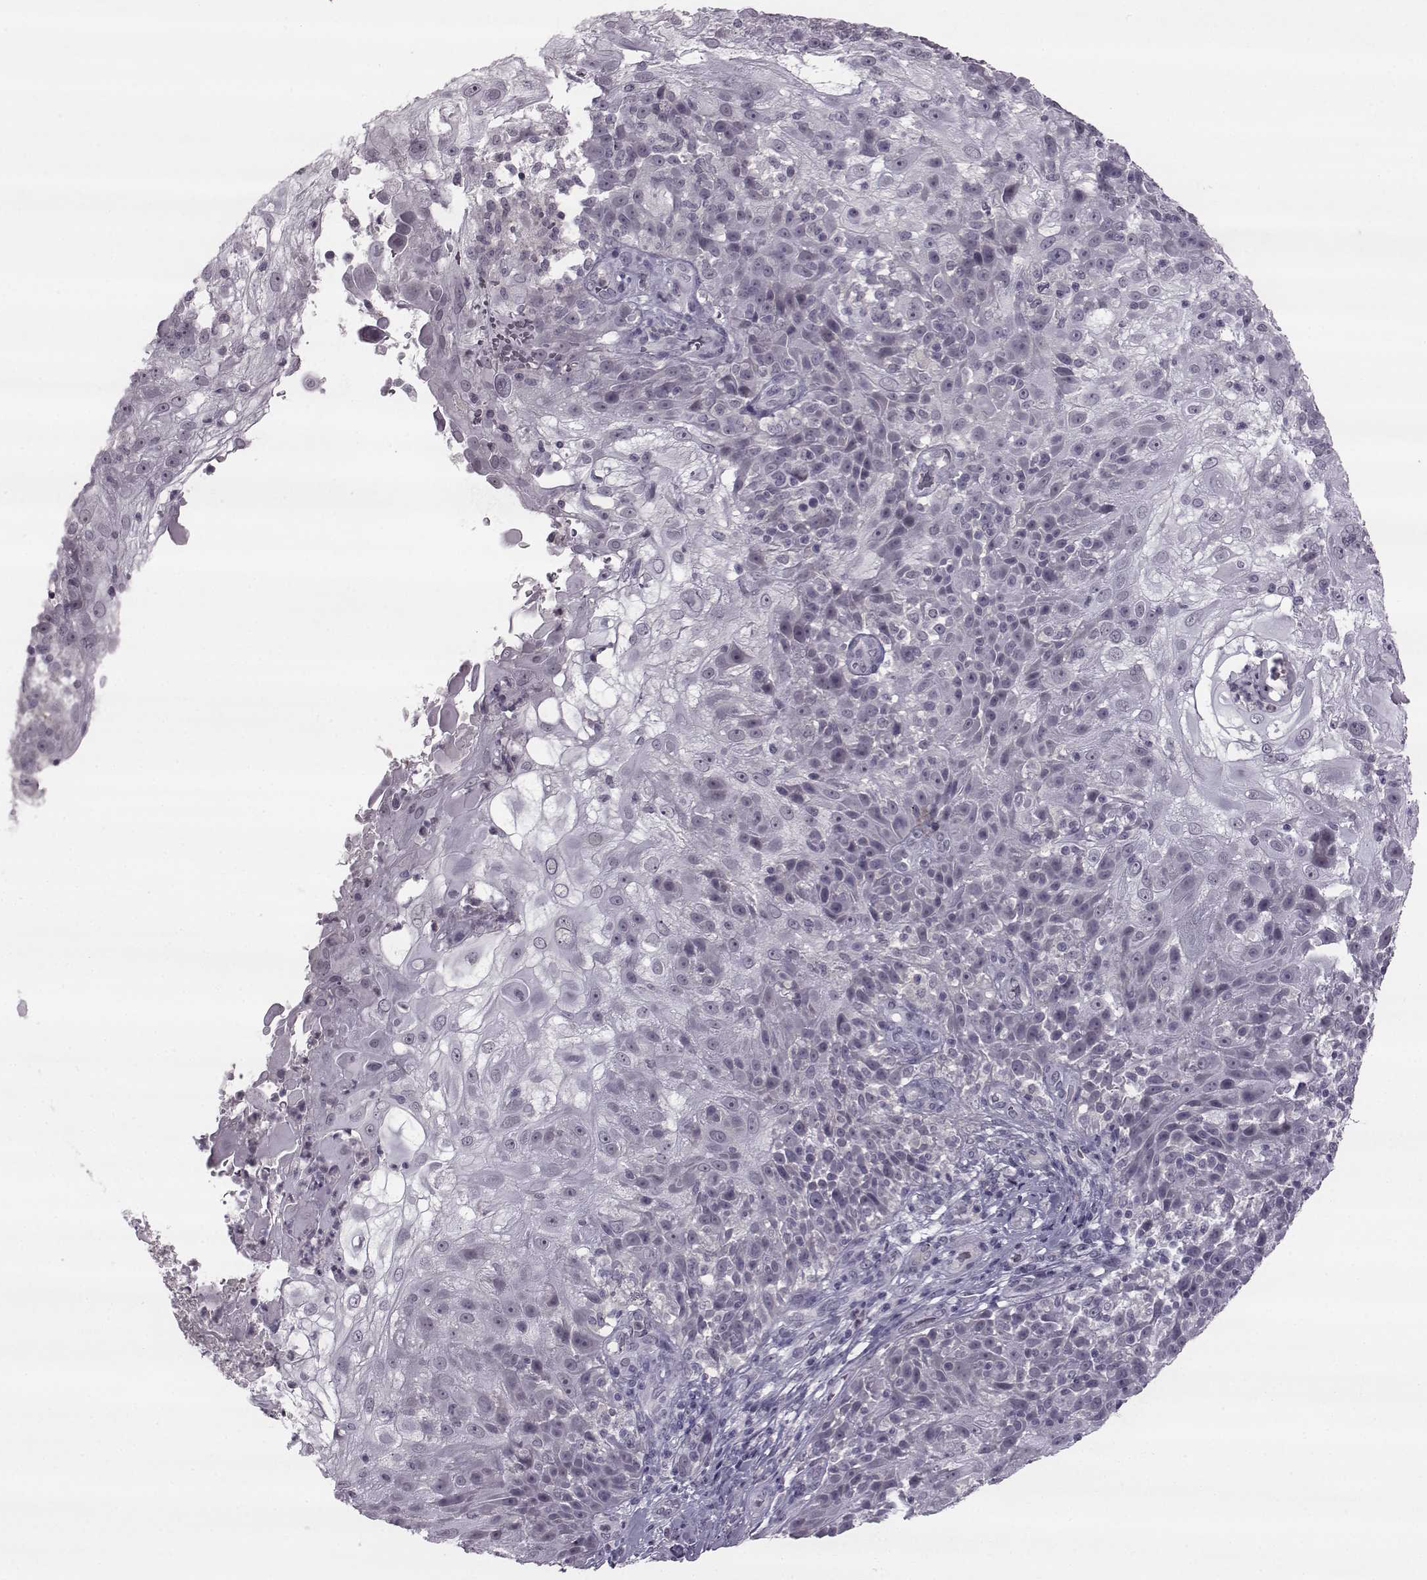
{"staining": {"intensity": "negative", "quantity": "none", "location": "none"}, "tissue": "skin cancer", "cell_type": "Tumor cells", "image_type": "cancer", "snomed": [{"axis": "morphology", "description": "Normal tissue, NOS"}, {"axis": "morphology", "description": "Squamous cell carcinoma, NOS"}, {"axis": "topography", "description": "Skin"}], "caption": "The histopathology image displays no staining of tumor cells in skin cancer.", "gene": "SLC28A2", "patient": {"sex": "female", "age": 83}}